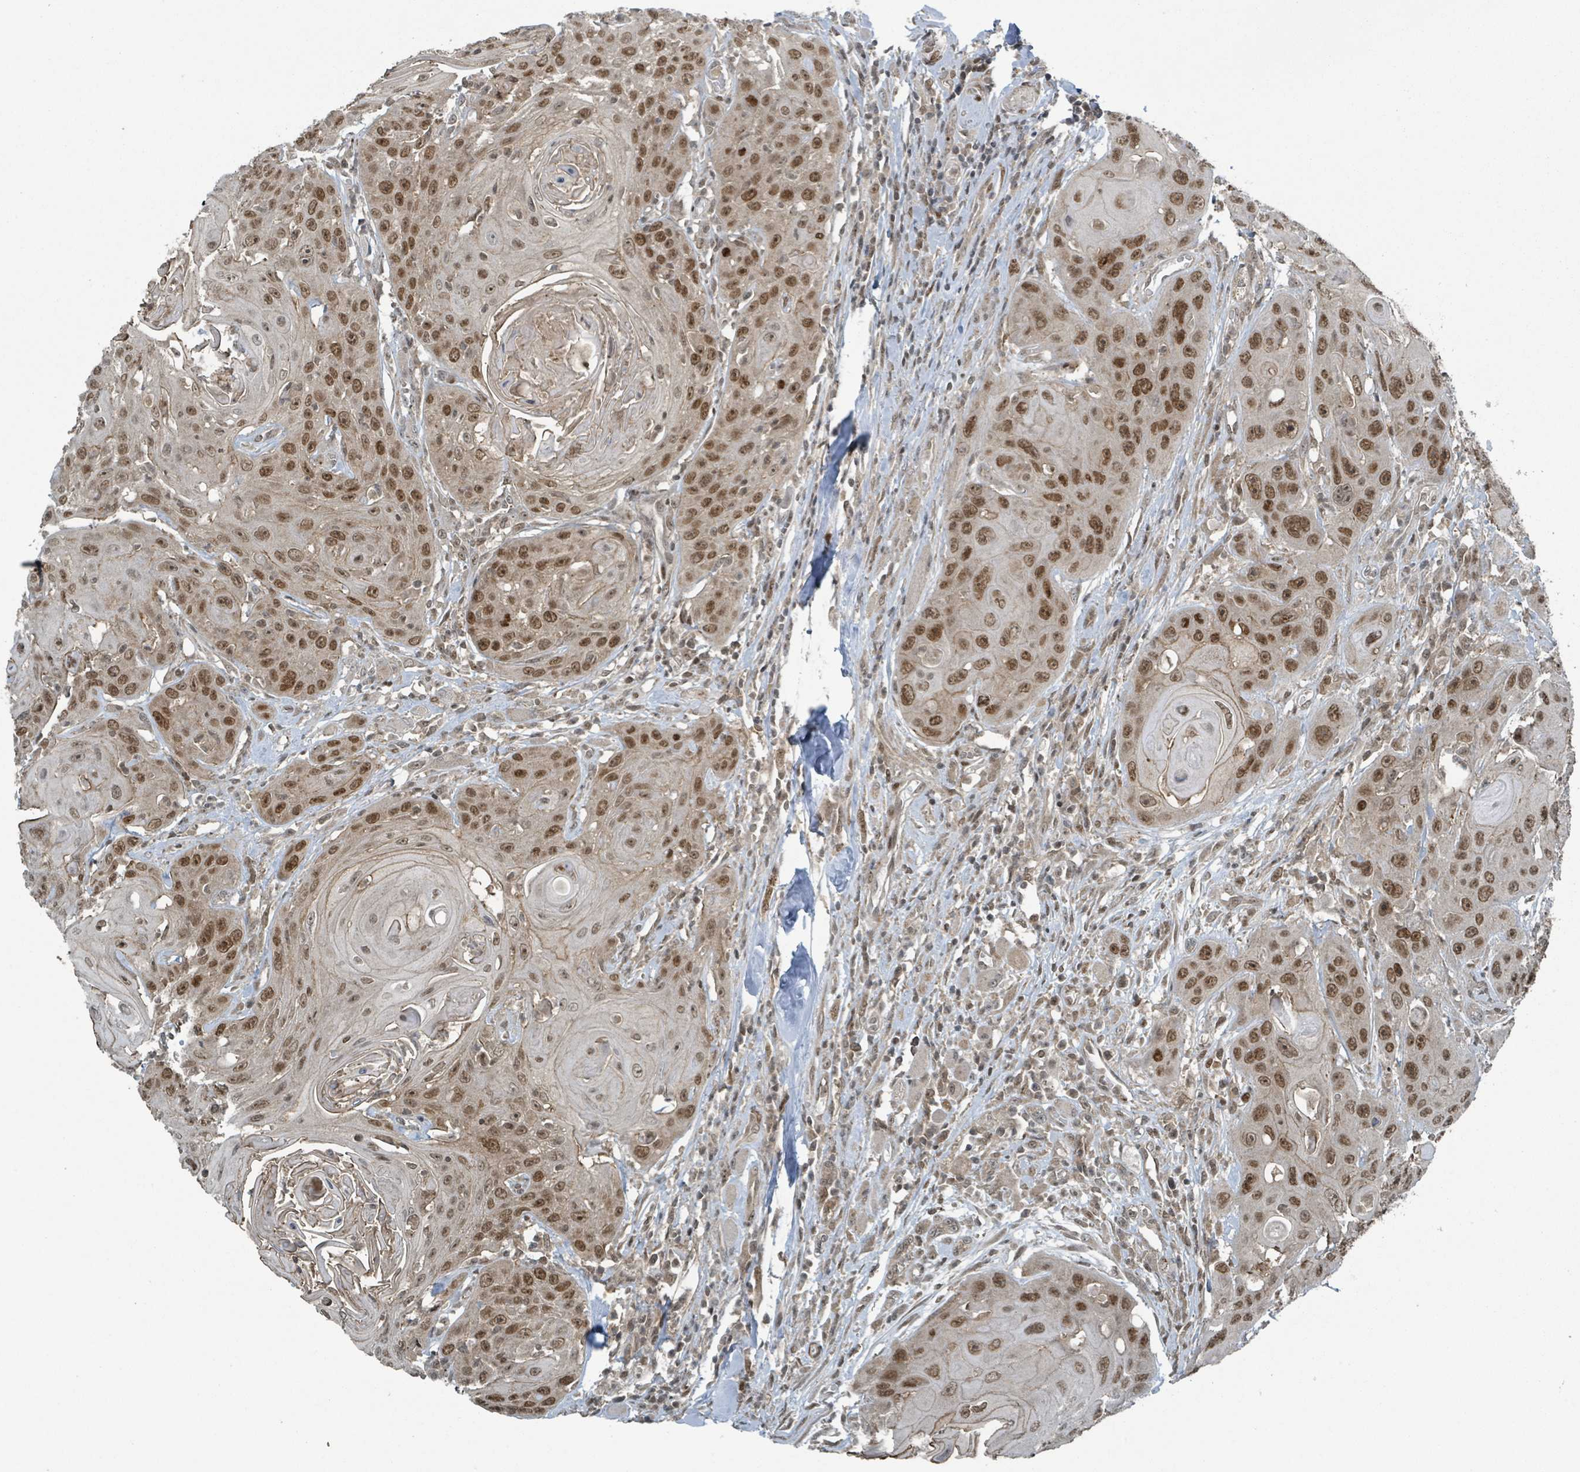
{"staining": {"intensity": "moderate", "quantity": ">75%", "location": "nuclear"}, "tissue": "head and neck cancer", "cell_type": "Tumor cells", "image_type": "cancer", "snomed": [{"axis": "morphology", "description": "Squamous cell carcinoma, NOS"}, {"axis": "topography", "description": "Head-Neck"}], "caption": "A brown stain highlights moderate nuclear positivity of a protein in human squamous cell carcinoma (head and neck) tumor cells.", "gene": "PHIP", "patient": {"sex": "female", "age": 59}}